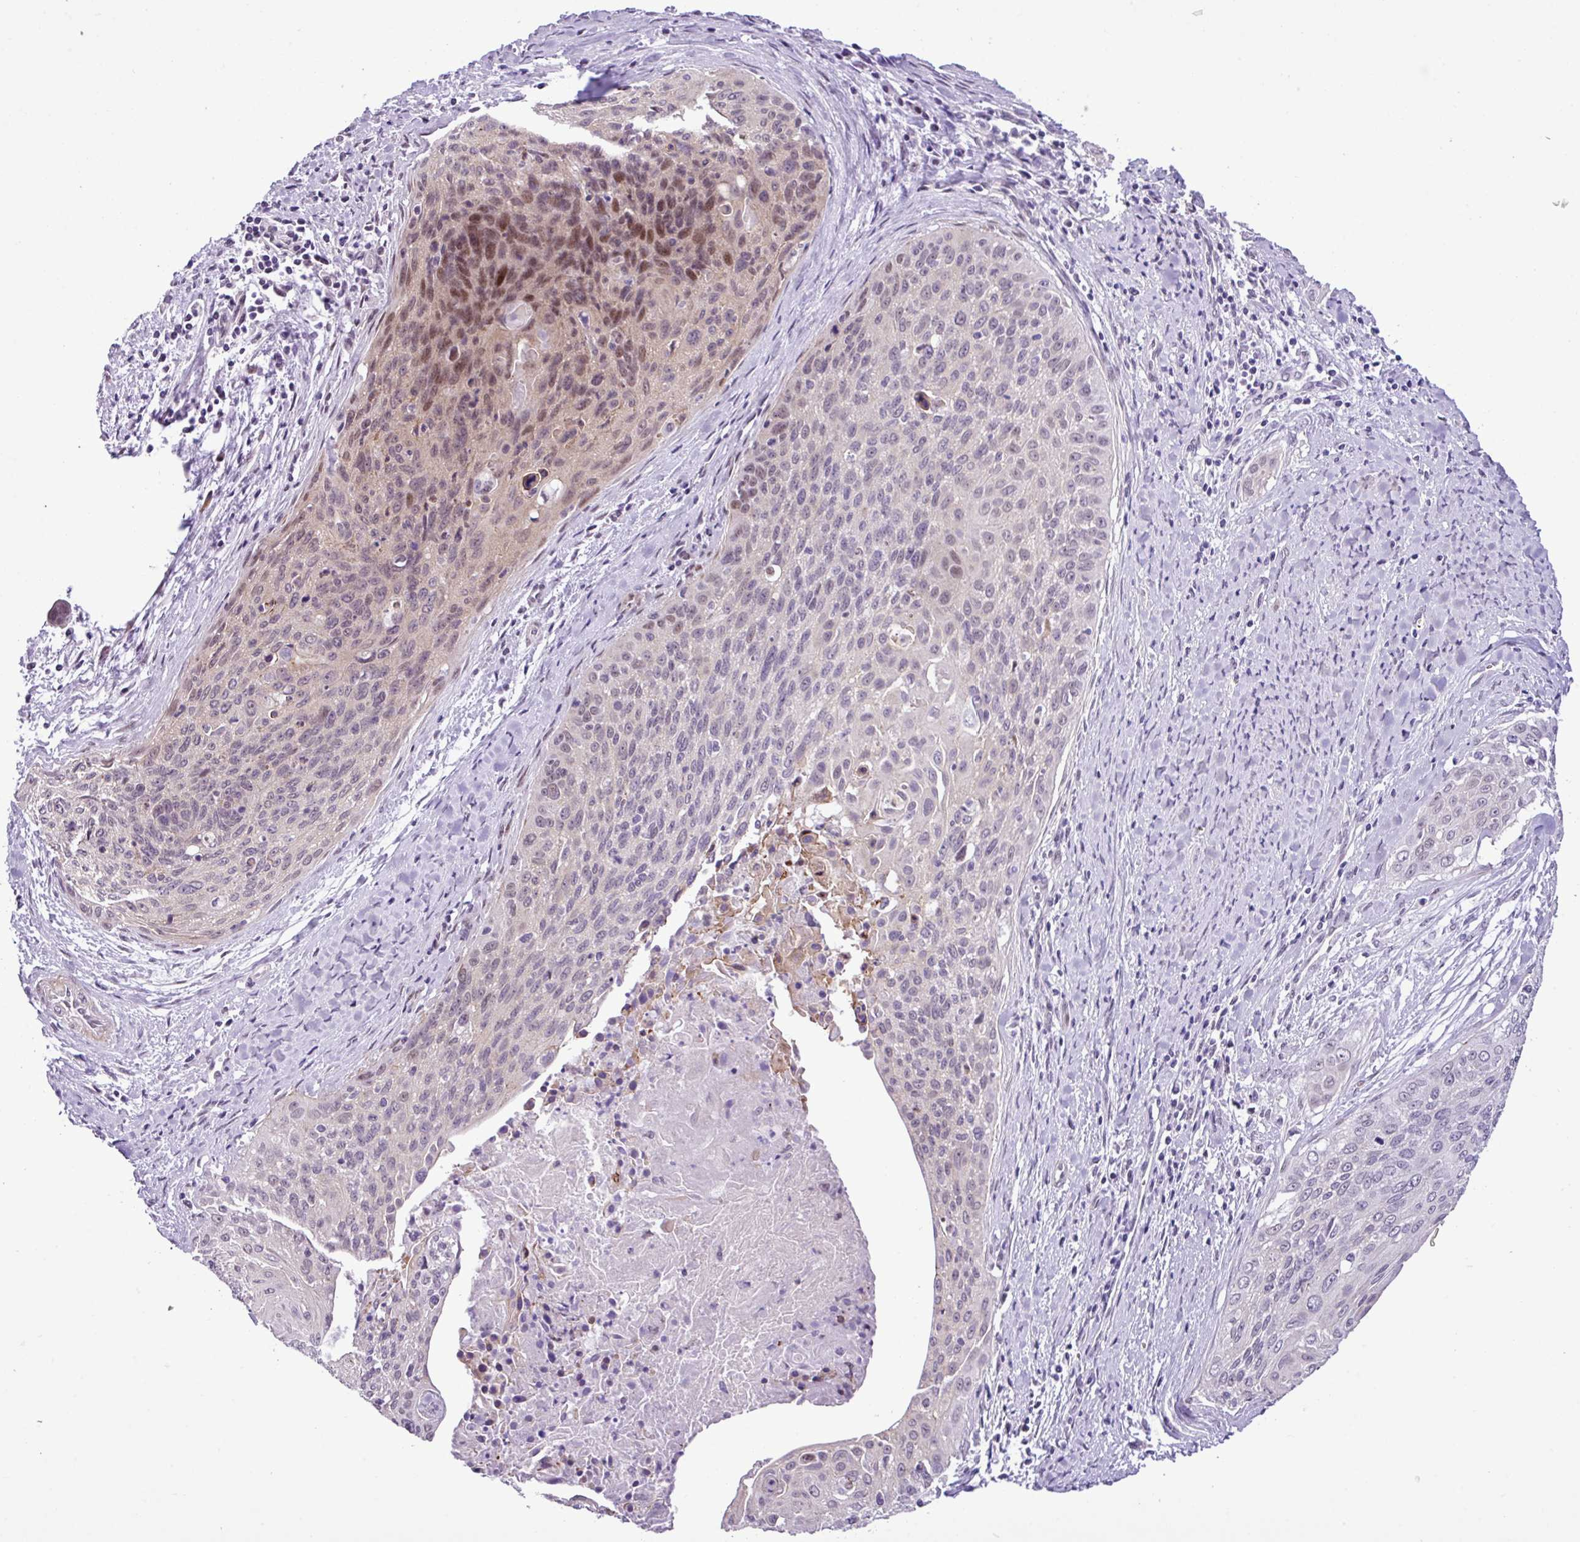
{"staining": {"intensity": "moderate", "quantity": "<25%", "location": "nuclear"}, "tissue": "cervical cancer", "cell_type": "Tumor cells", "image_type": "cancer", "snomed": [{"axis": "morphology", "description": "Squamous cell carcinoma, NOS"}, {"axis": "topography", "description": "Cervix"}], "caption": "Cervical squamous cell carcinoma stained with DAB immunohistochemistry exhibits low levels of moderate nuclear positivity in approximately <25% of tumor cells.", "gene": "YLPM1", "patient": {"sex": "female", "age": 55}}